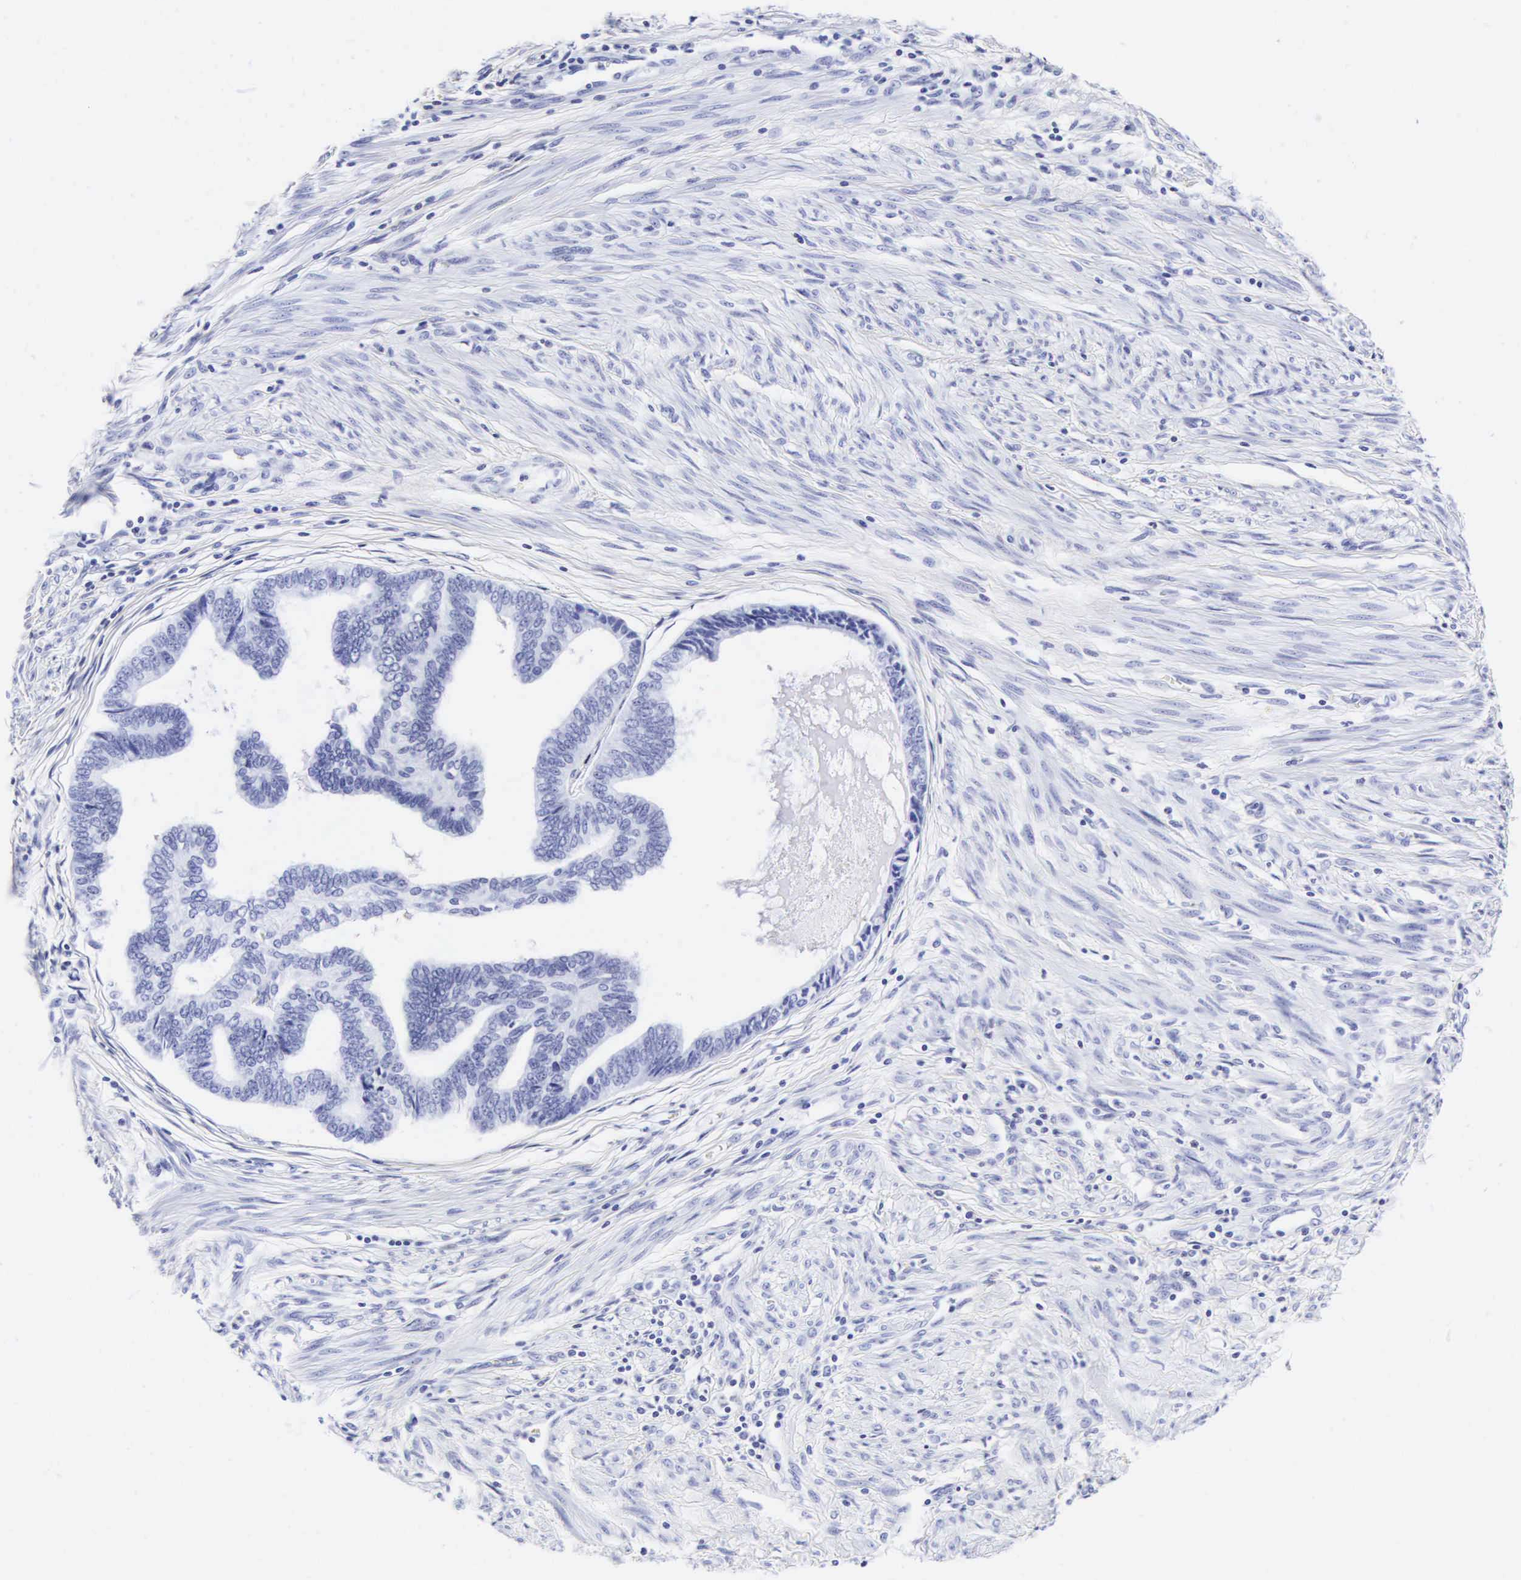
{"staining": {"intensity": "negative", "quantity": "none", "location": "none"}, "tissue": "endometrial cancer", "cell_type": "Tumor cells", "image_type": "cancer", "snomed": [{"axis": "morphology", "description": "Adenocarcinoma, NOS"}, {"axis": "topography", "description": "Endometrium"}], "caption": "Endometrial cancer (adenocarcinoma) stained for a protein using IHC demonstrates no staining tumor cells.", "gene": "CGB3", "patient": {"sex": "female", "age": 75}}